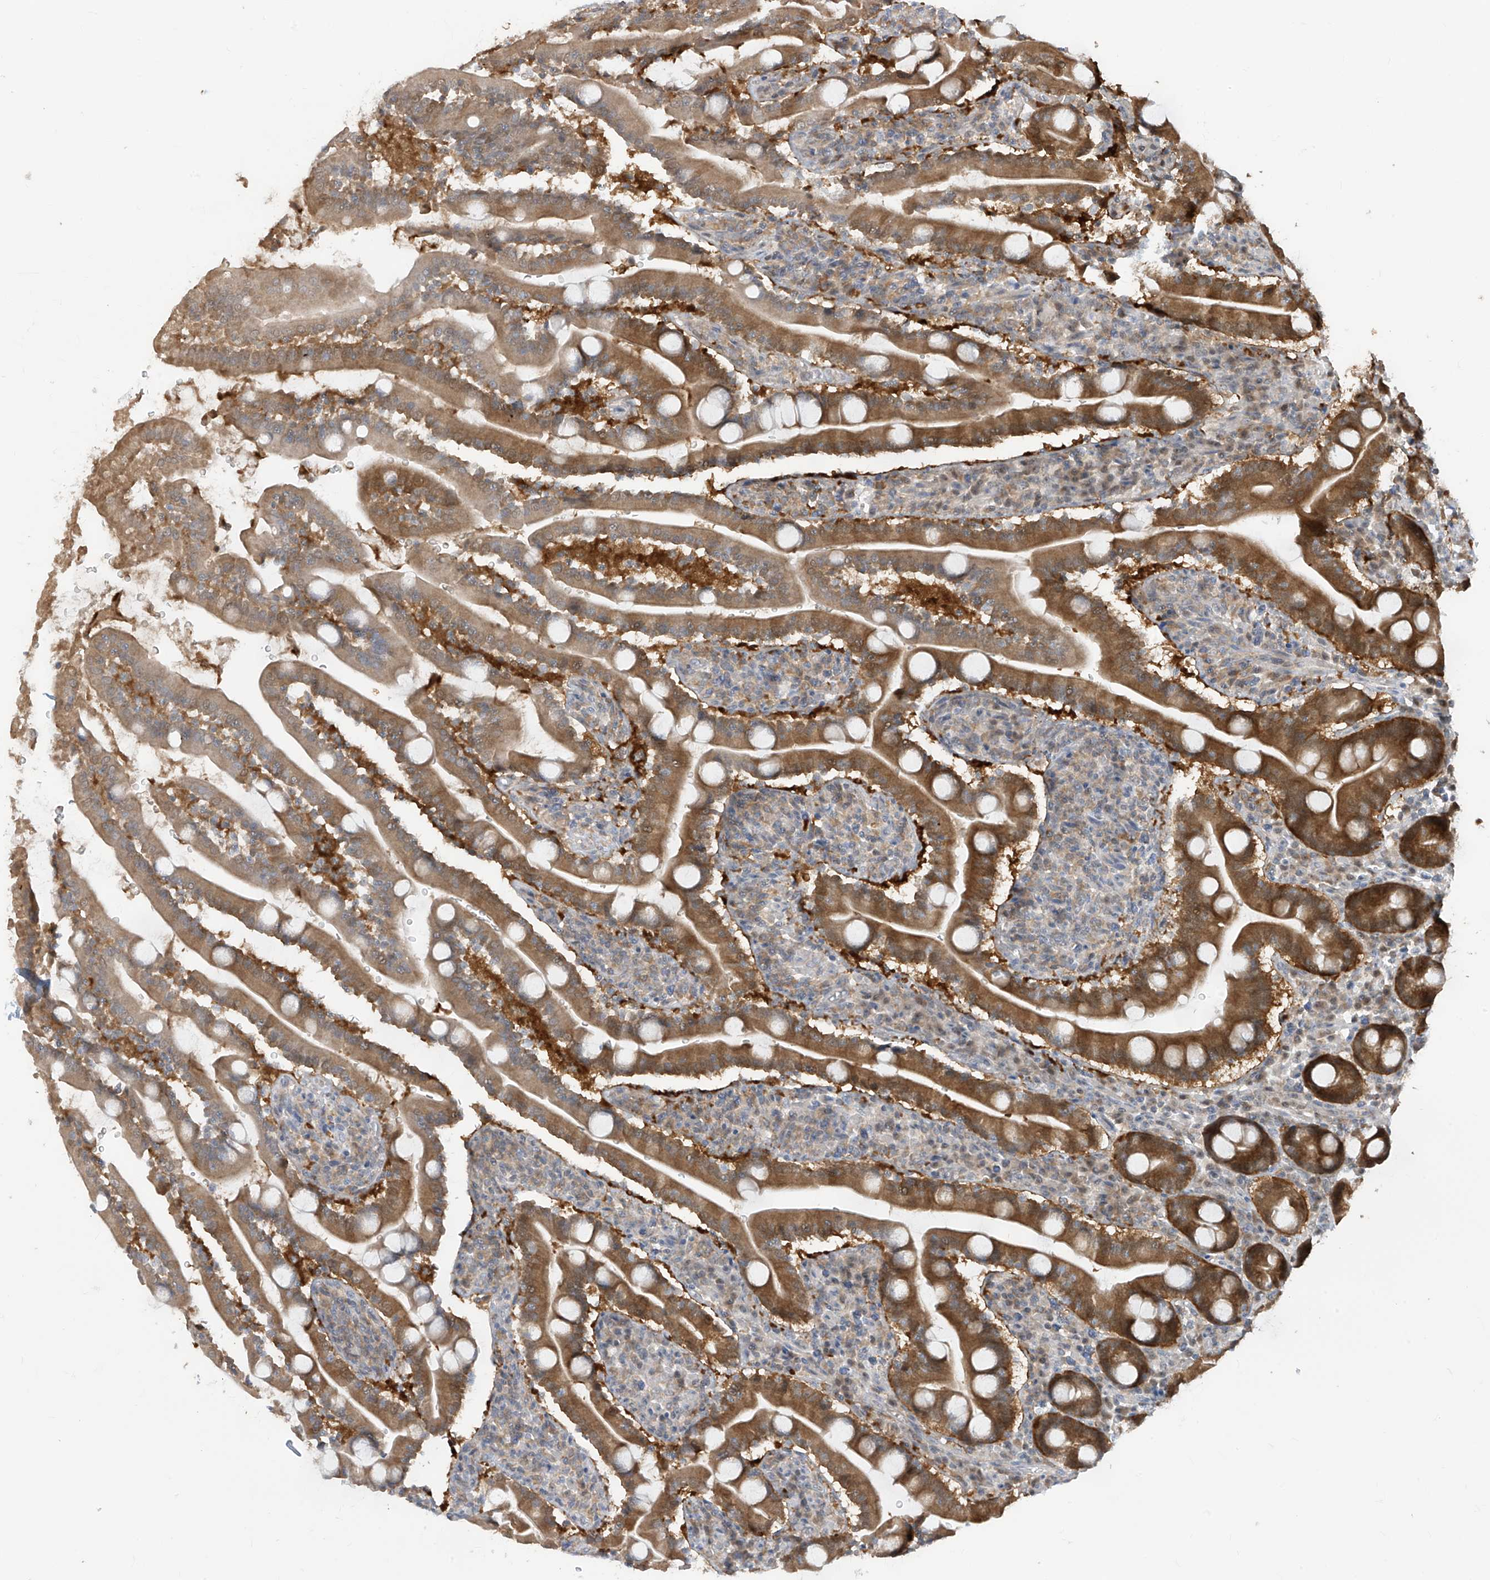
{"staining": {"intensity": "strong", "quantity": ">75%", "location": "cytoplasmic/membranous"}, "tissue": "duodenum", "cell_type": "Glandular cells", "image_type": "normal", "snomed": [{"axis": "morphology", "description": "Normal tissue, NOS"}, {"axis": "topography", "description": "Duodenum"}], "caption": "Brown immunohistochemical staining in unremarkable duodenum demonstrates strong cytoplasmic/membranous staining in approximately >75% of glandular cells.", "gene": "TTC38", "patient": {"sex": "male", "age": 35}}